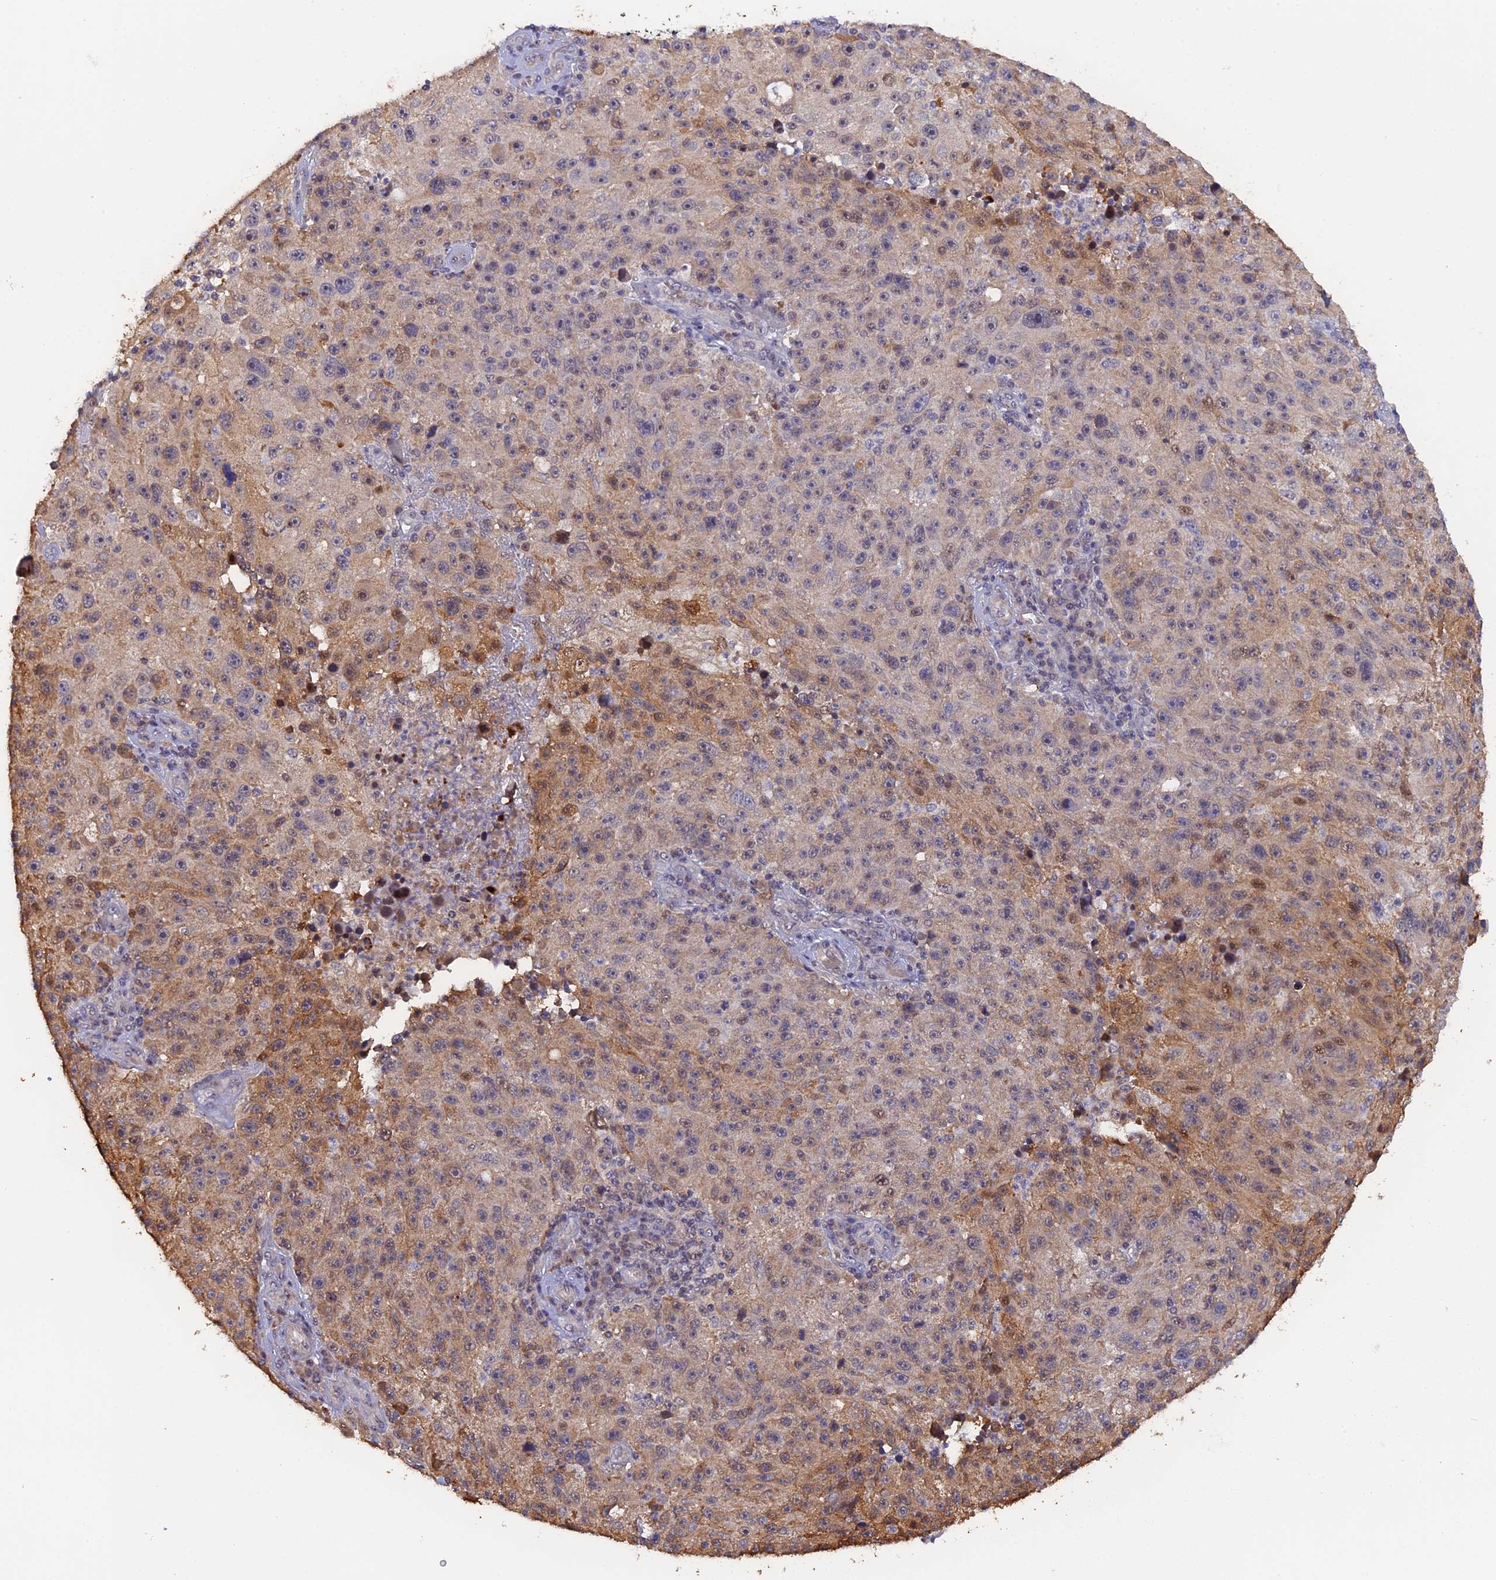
{"staining": {"intensity": "moderate", "quantity": "<25%", "location": "cytoplasmic/membranous"}, "tissue": "melanoma", "cell_type": "Tumor cells", "image_type": "cancer", "snomed": [{"axis": "morphology", "description": "Malignant melanoma, NOS"}, {"axis": "topography", "description": "Skin"}], "caption": "Protein expression analysis of human melanoma reveals moderate cytoplasmic/membranous expression in approximately <25% of tumor cells.", "gene": "FAM98C", "patient": {"sex": "male", "age": 53}}